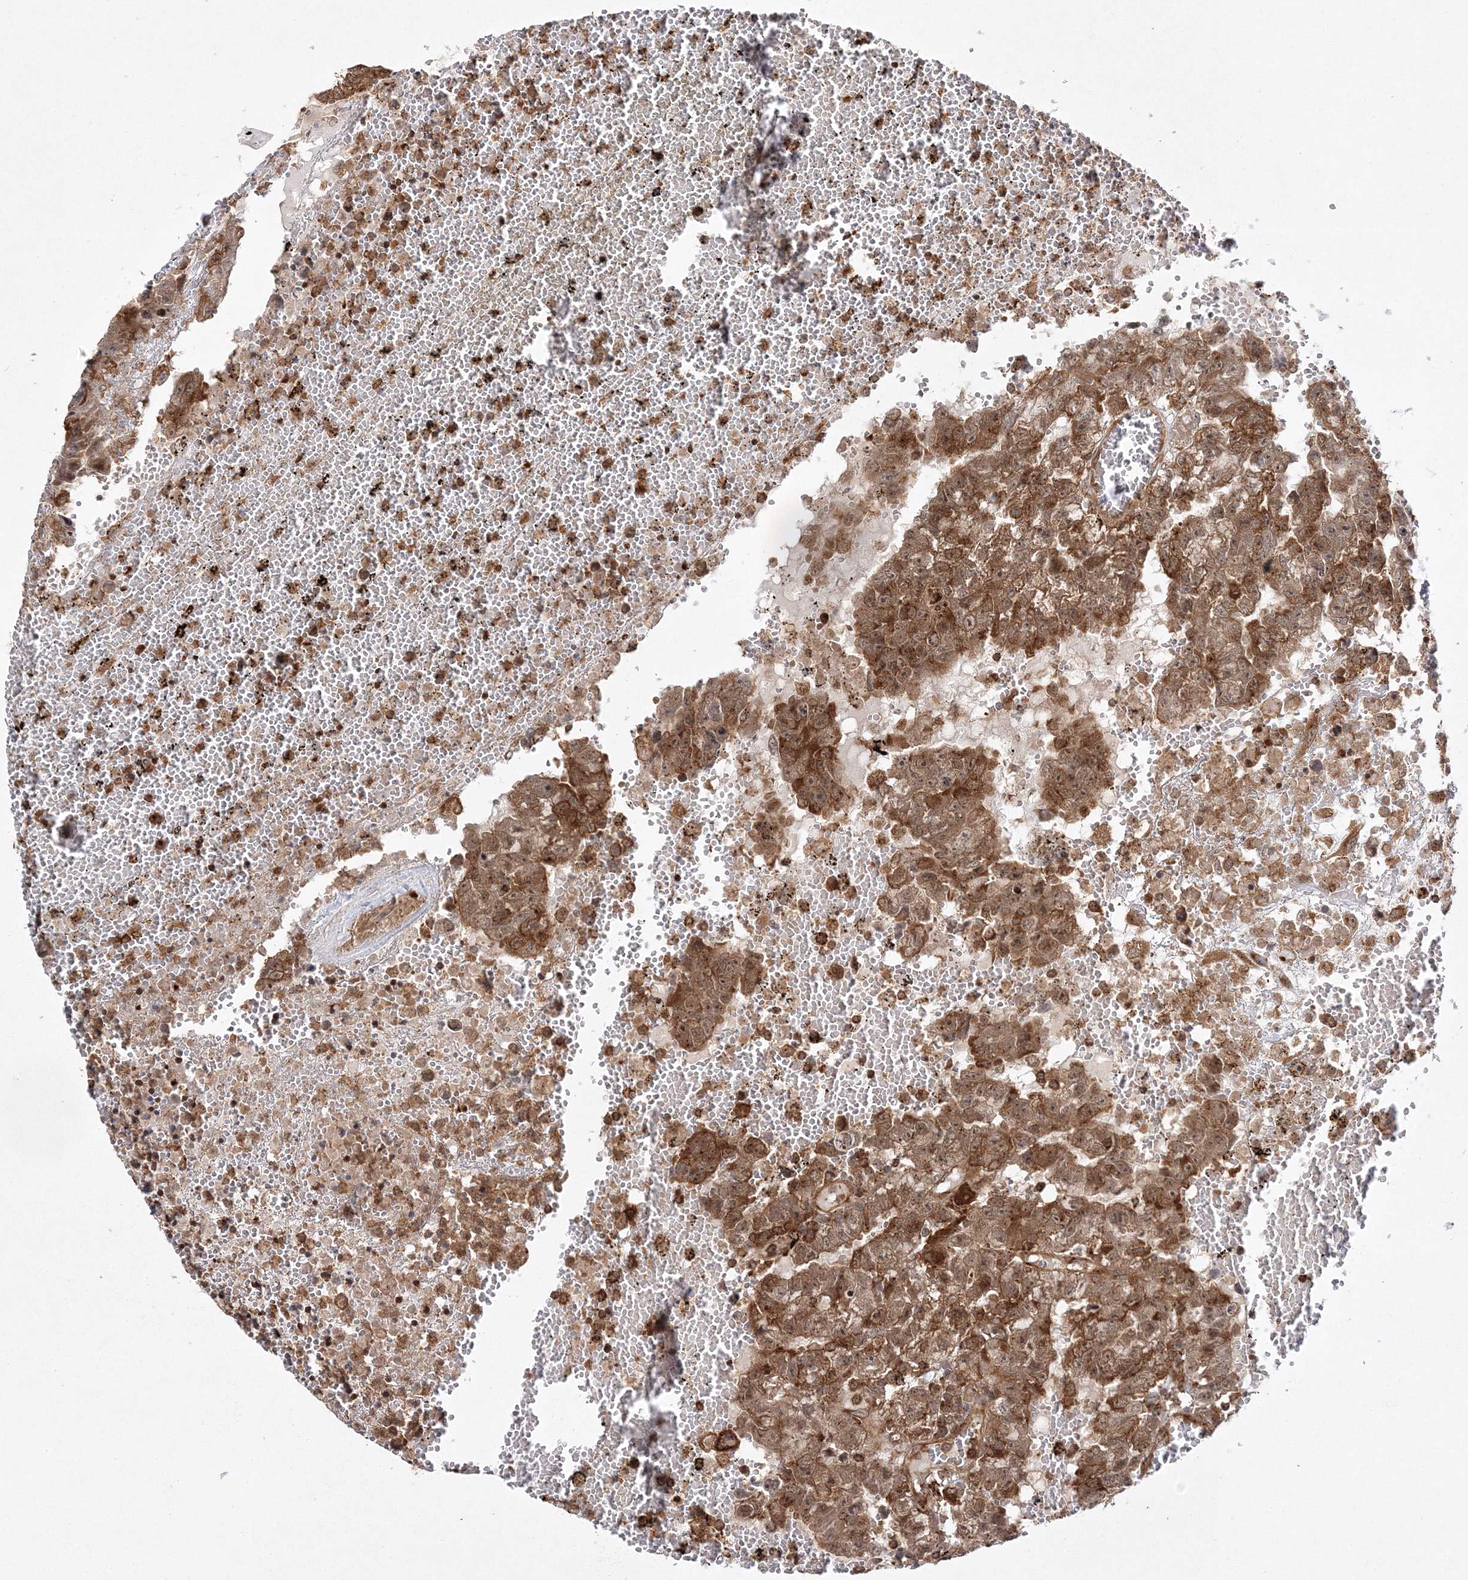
{"staining": {"intensity": "moderate", "quantity": ">75%", "location": "cytoplasmic/membranous"}, "tissue": "testis cancer", "cell_type": "Tumor cells", "image_type": "cancer", "snomed": [{"axis": "morphology", "description": "Carcinoma, Embryonal, NOS"}, {"axis": "topography", "description": "Testis"}], "caption": "The histopathology image shows a brown stain indicating the presence of a protein in the cytoplasmic/membranous of tumor cells in embryonal carcinoma (testis).", "gene": "WDR37", "patient": {"sex": "male", "age": 25}}